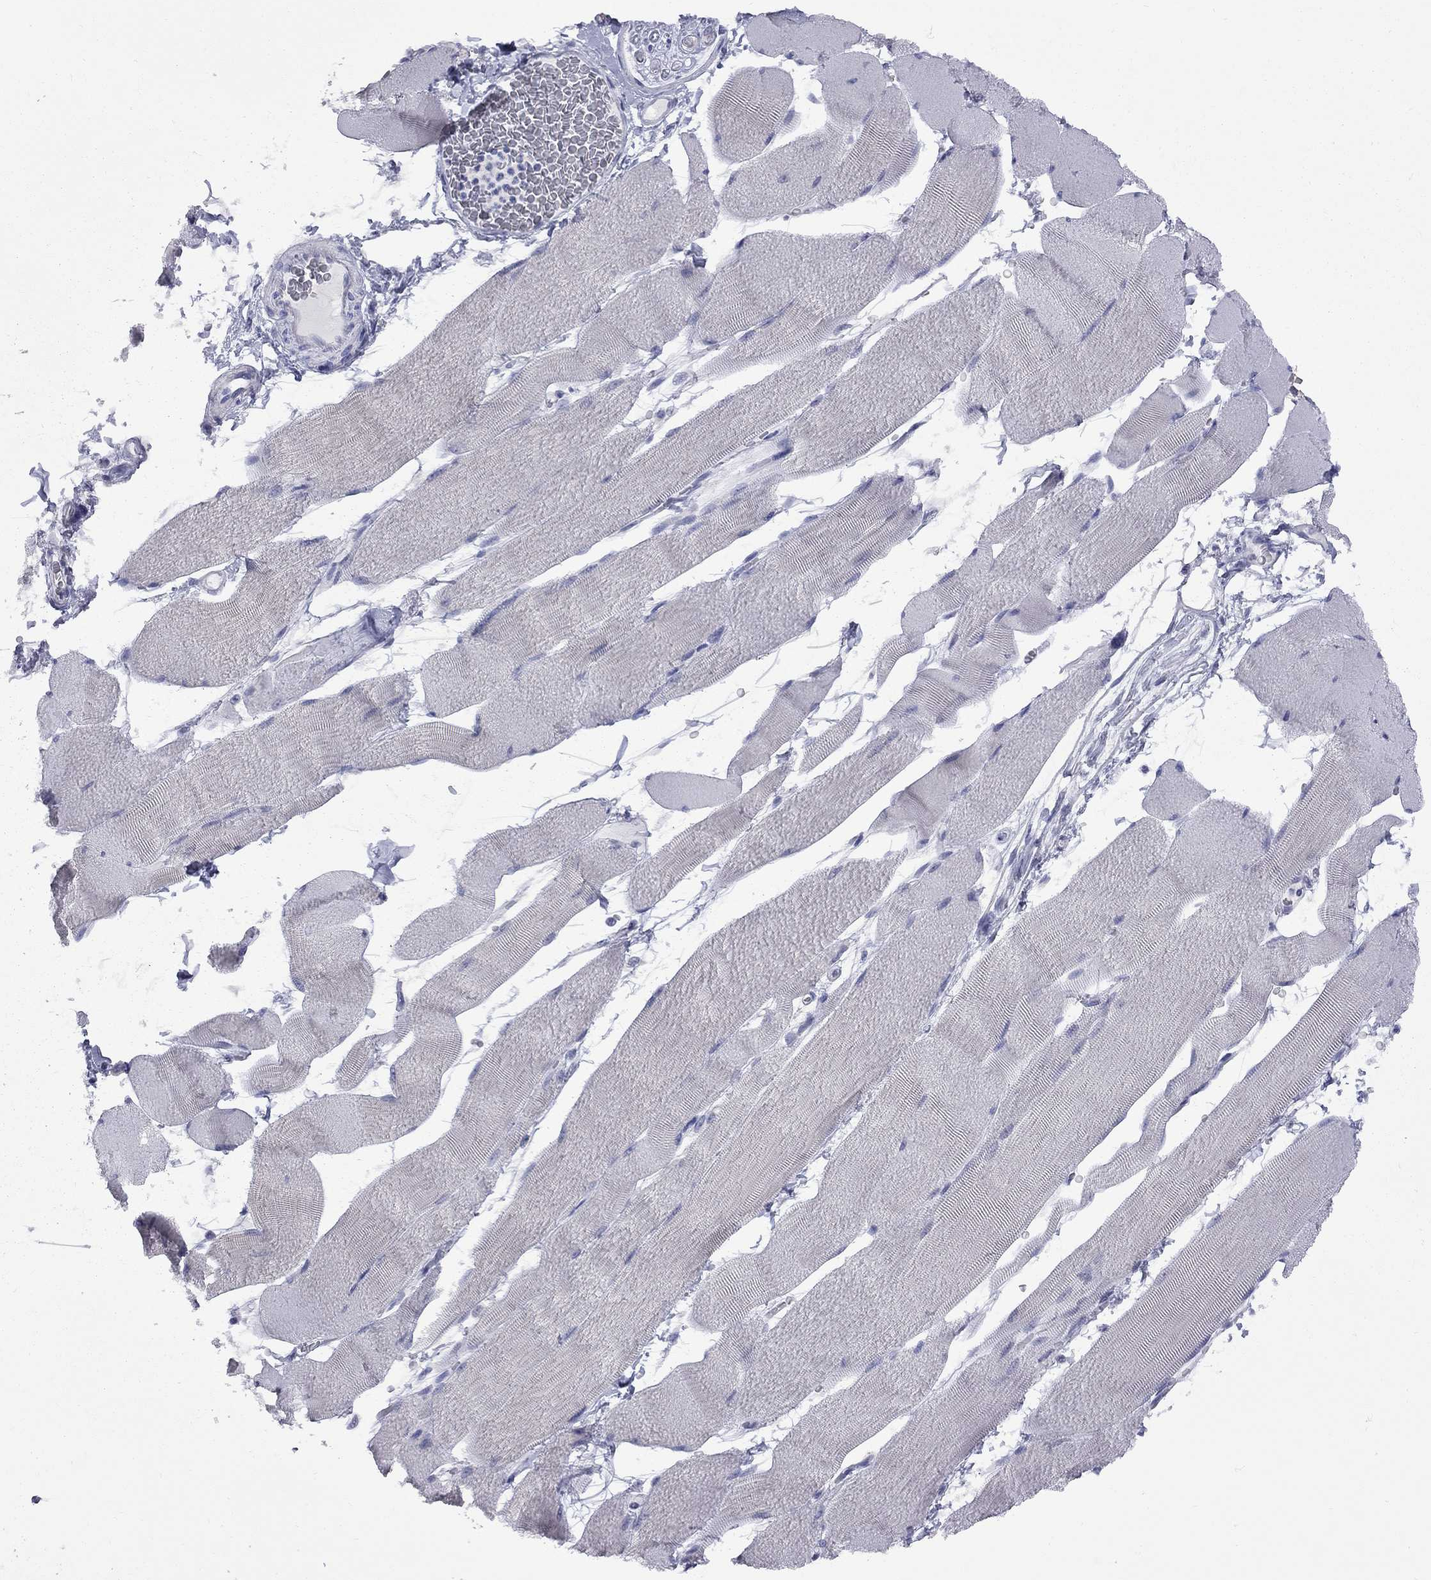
{"staining": {"intensity": "negative", "quantity": "none", "location": "none"}, "tissue": "skeletal muscle", "cell_type": "Myocytes", "image_type": "normal", "snomed": [{"axis": "morphology", "description": "Normal tissue, NOS"}, {"axis": "topography", "description": "Skeletal muscle"}], "caption": "This is an immunohistochemistry photomicrograph of benign human skeletal muscle. There is no staining in myocytes.", "gene": "ABCB4", "patient": {"sex": "male", "age": 56}}